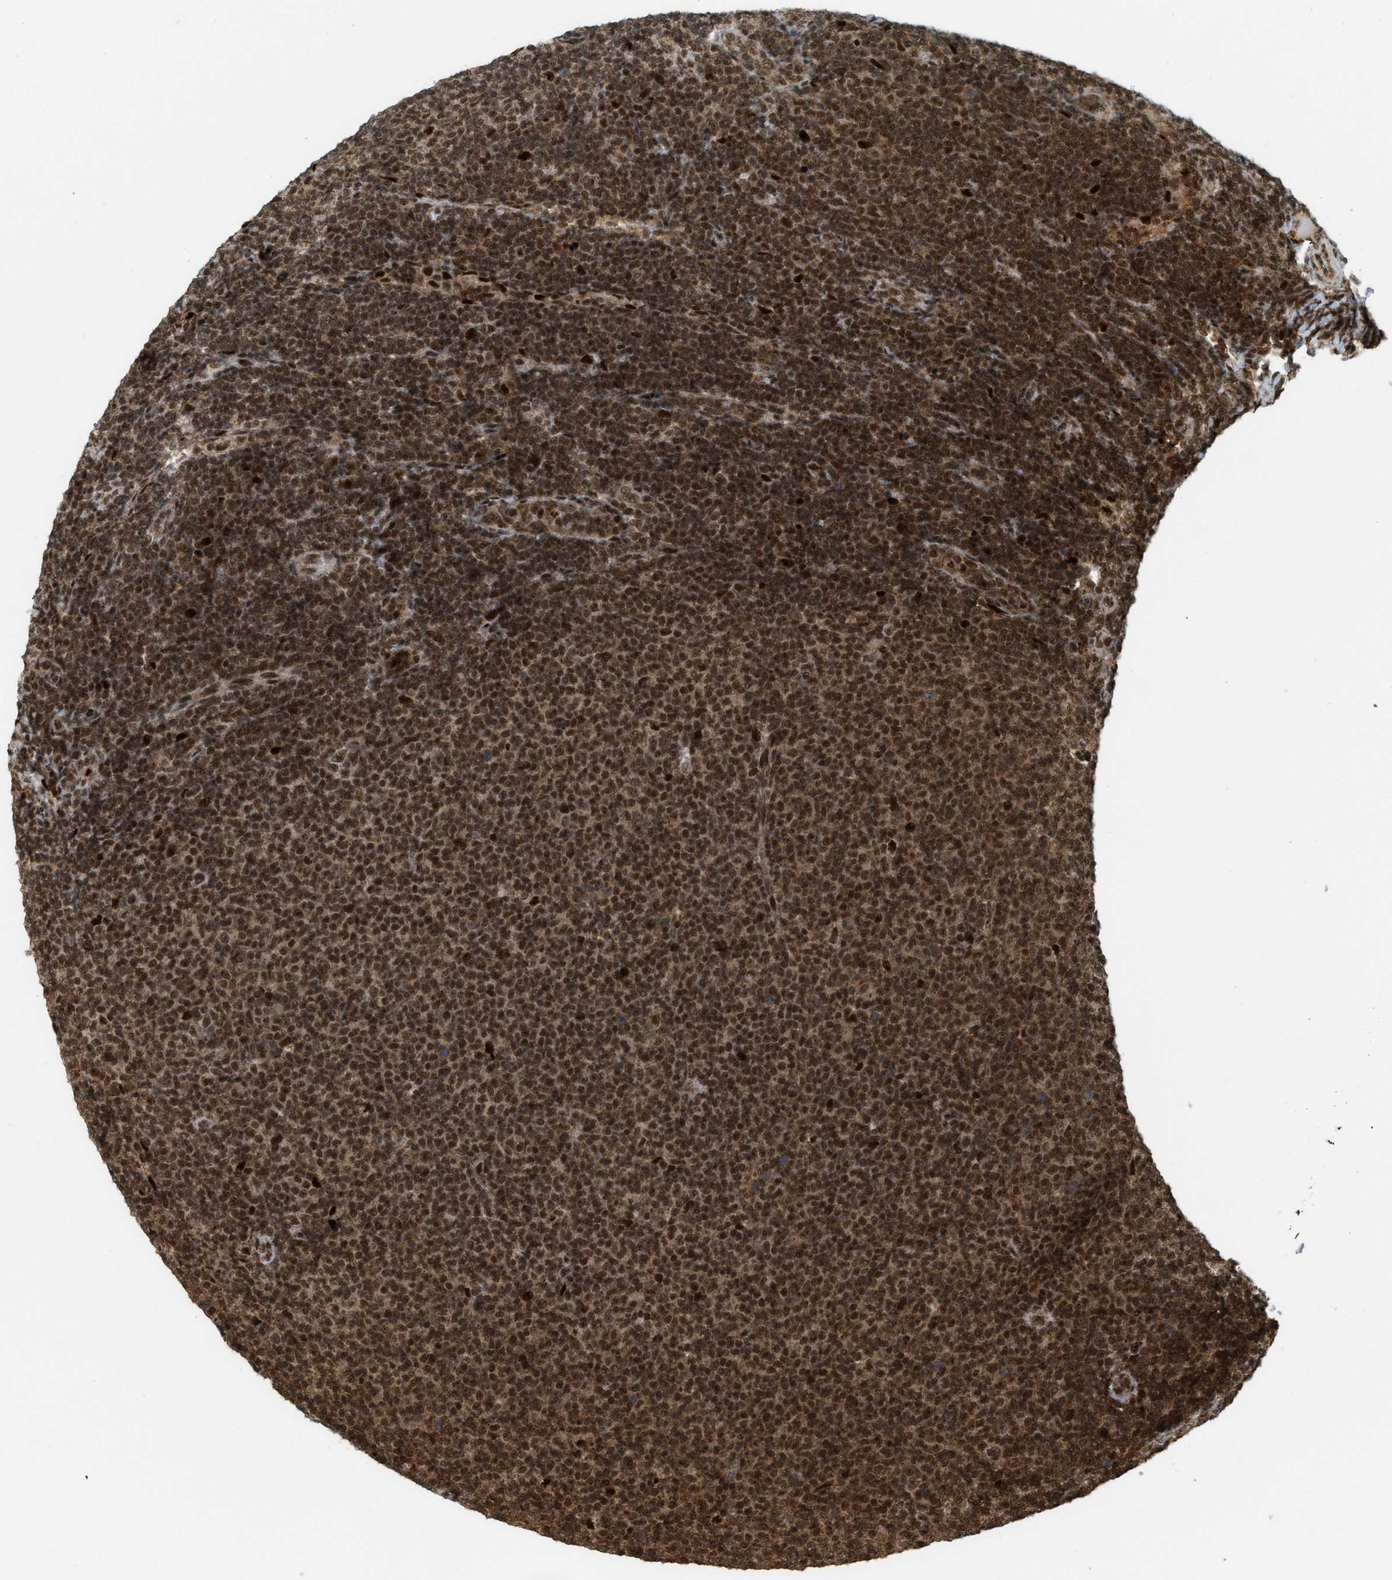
{"staining": {"intensity": "strong", "quantity": ">75%", "location": "cytoplasmic/membranous,nuclear"}, "tissue": "lymphoma", "cell_type": "Tumor cells", "image_type": "cancer", "snomed": [{"axis": "morphology", "description": "Malignant lymphoma, non-Hodgkin's type, Low grade"}, {"axis": "topography", "description": "Lymph node"}], "caption": "Protein expression analysis of human low-grade malignant lymphoma, non-Hodgkin's type reveals strong cytoplasmic/membranous and nuclear staining in about >75% of tumor cells. The staining is performed using DAB brown chromogen to label protein expression. The nuclei are counter-stained blue using hematoxylin.", "gene": "TLK1", "patient": {"sex": "male", "age": 66}}